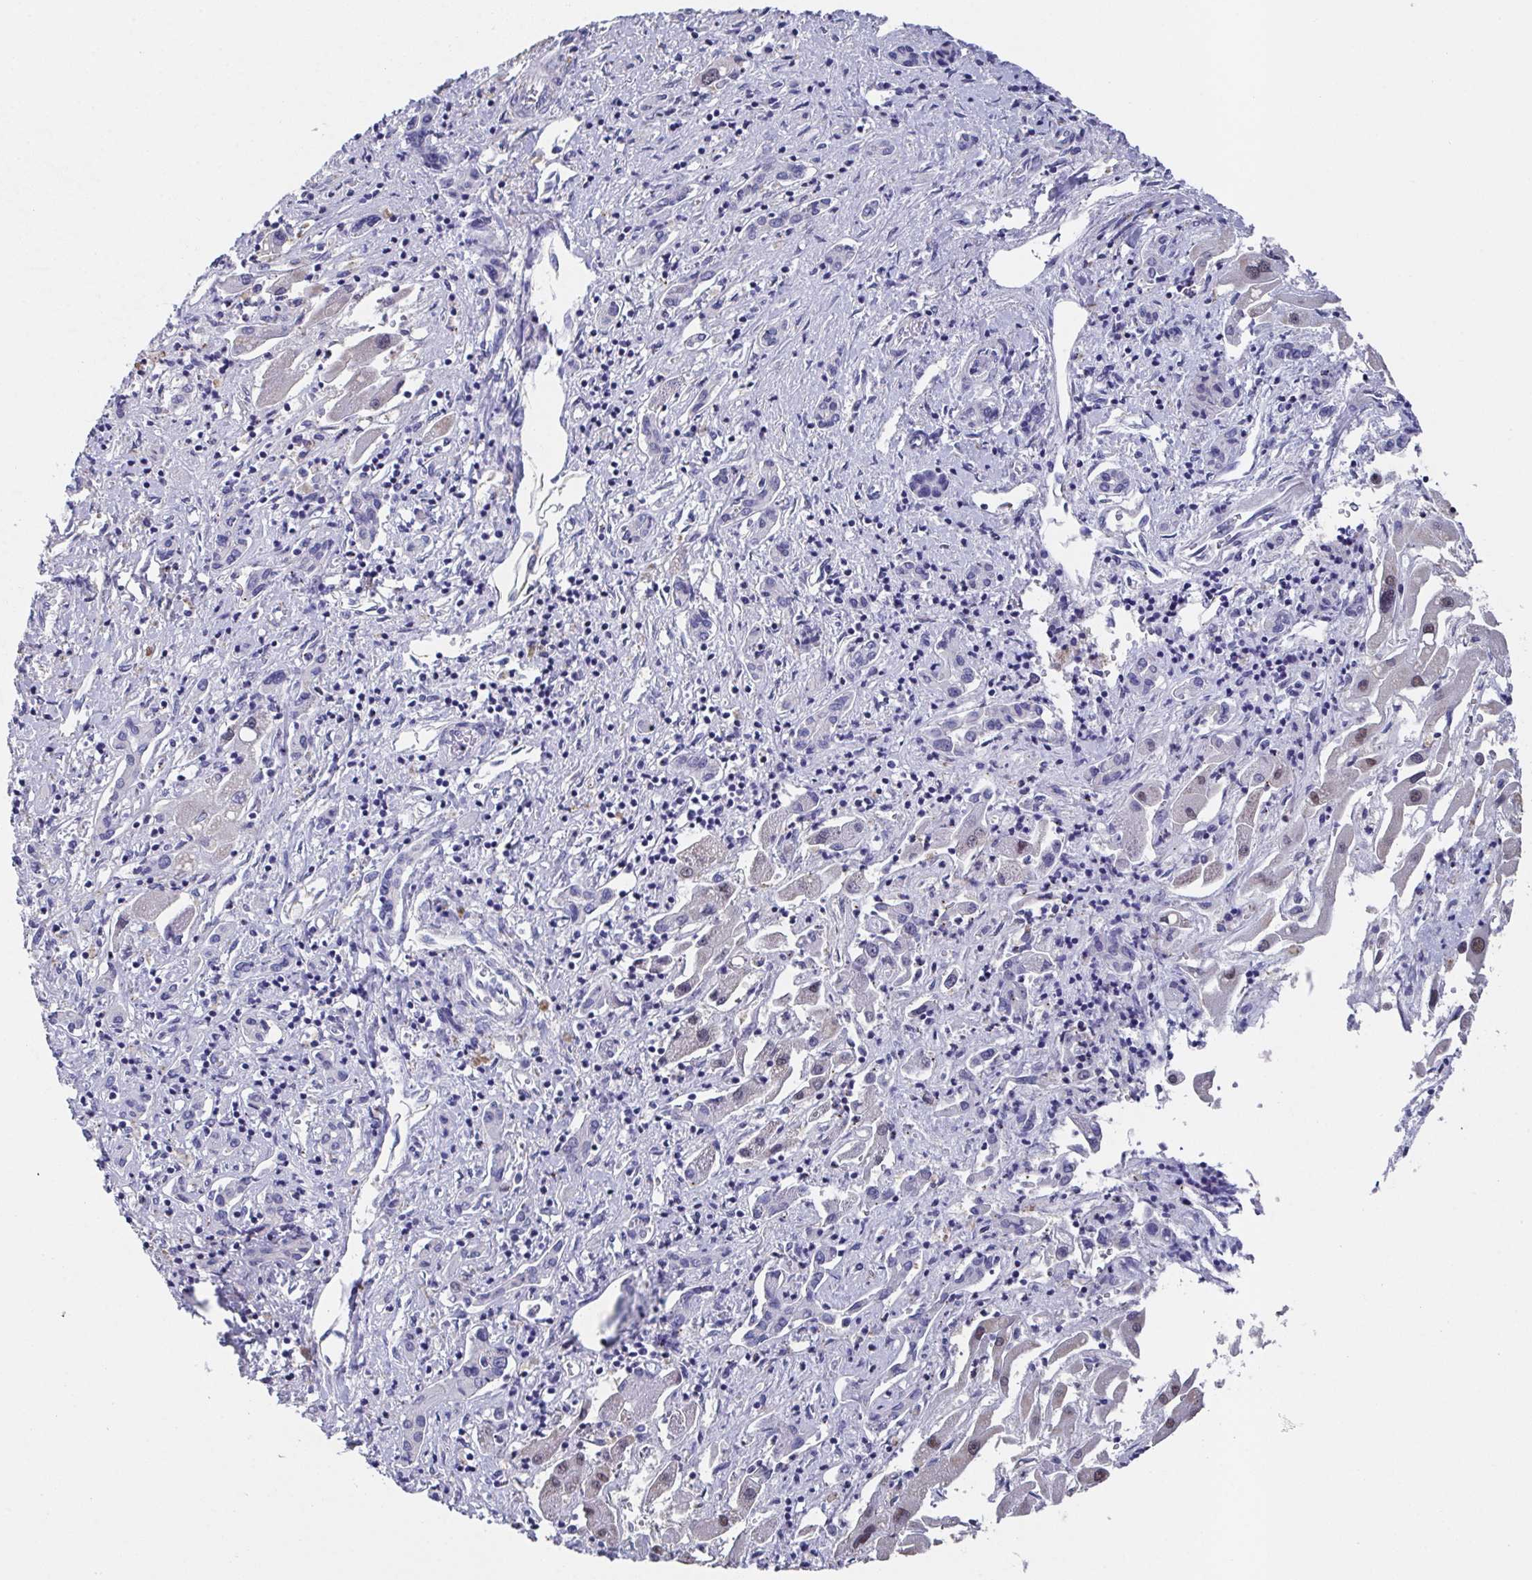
{"staining": {"intensity": "weak", "quantity": "<25%", "location": "nuclear"}, "tissue": "liver cancer", "cell_type": "Tumor cells", "image_type": "cancer", "snomed": [{"axis": "morphology", "description": "Carcinoma, Hepatocellular, NOS"}, {"axis": "topography", "description": "Liver"}], "caption": "The photomicrograph displays no significant positivity in tumor cells of hepatocellular carcinoma (liver).", "gene": "SSC4D", "patient": {"sex": "male", "age": 73}}